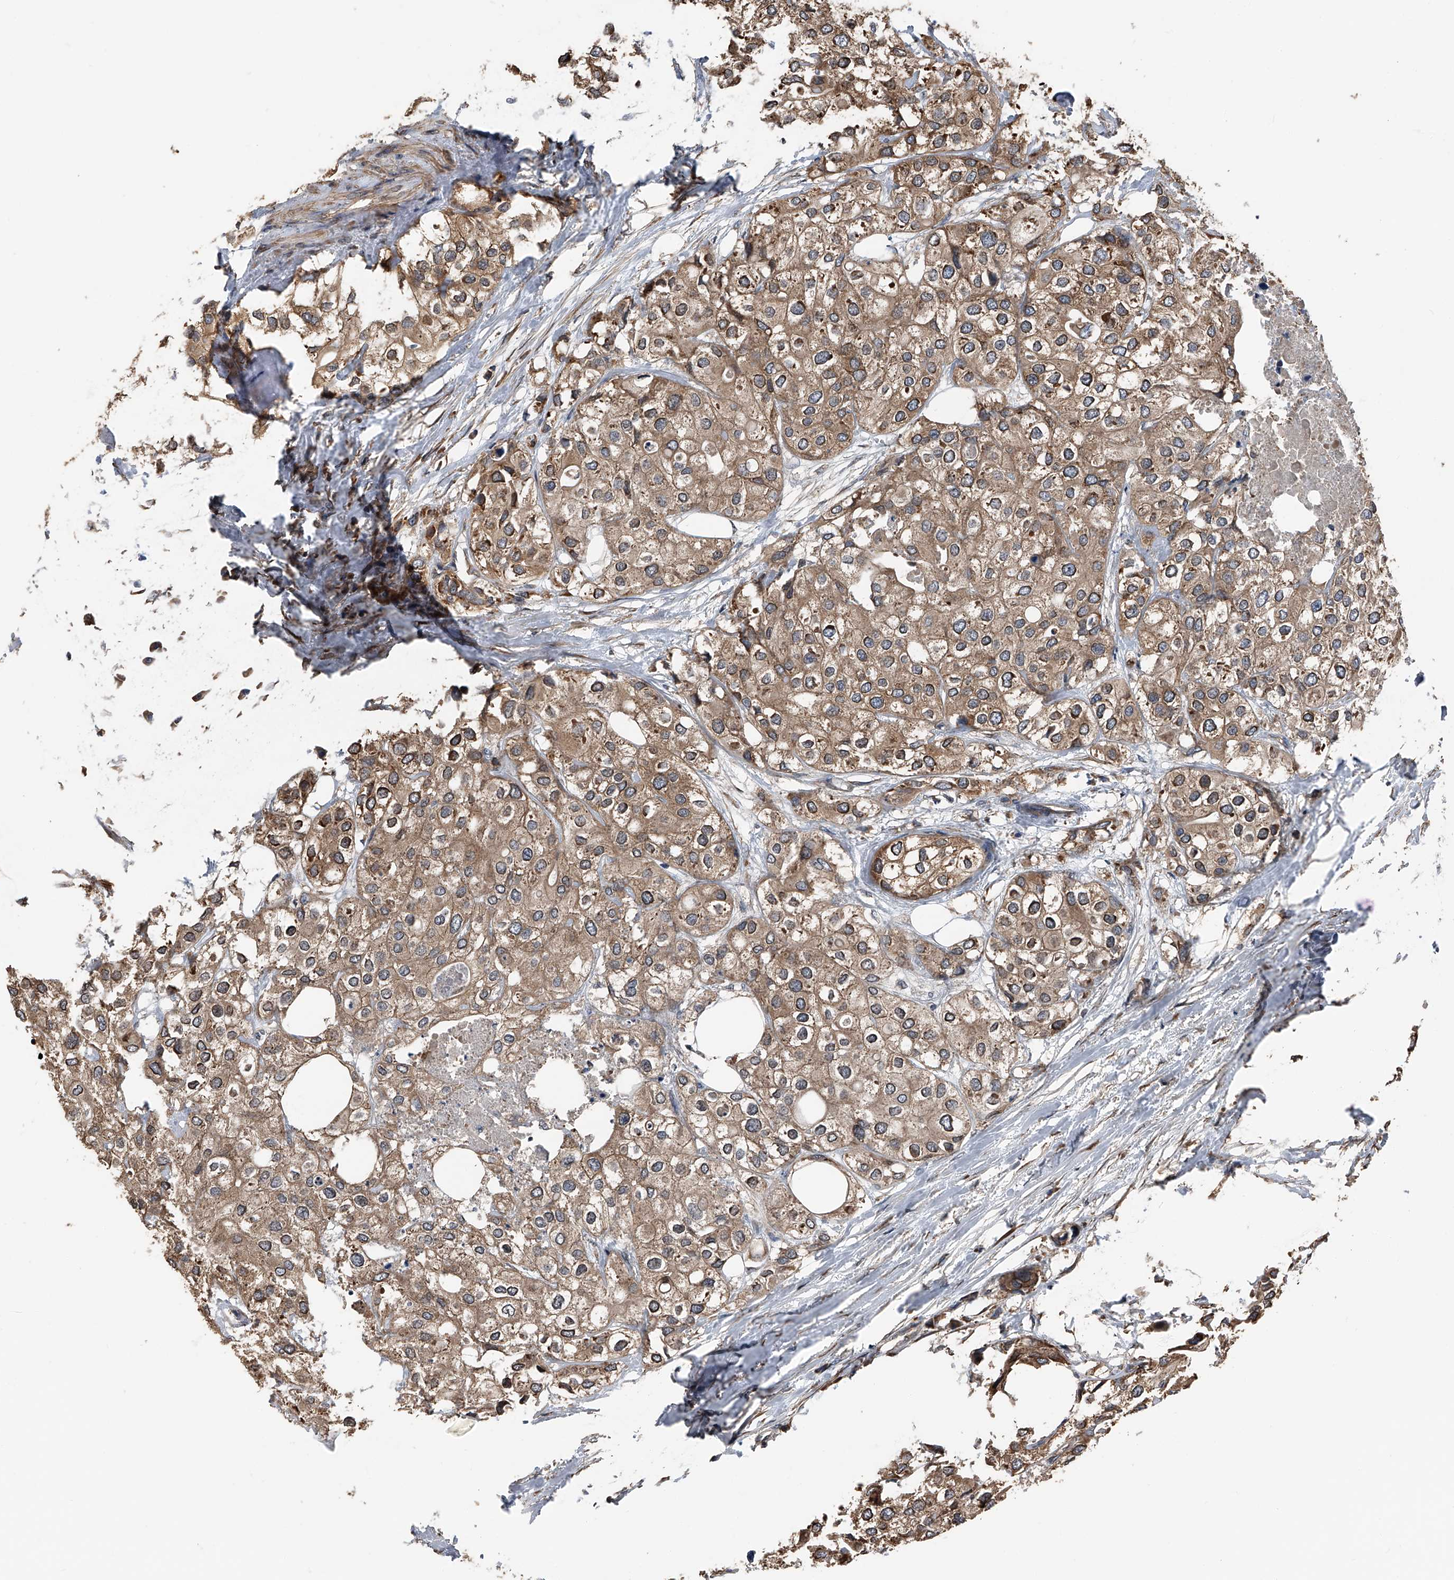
{"staining": {"intensity": "moderate", "quantity": "25%-75%", "location": "cytoplasmic/membranous,nuclear"}, "tissue": "urothelial cancer", "cell_type": "Tumor cells", "image_type": "cancer", "snomed": [{"axis": "morphology", "description": "Urothelial carcinoma, High grade"}, {"axis": "topography", "description": "Urinary bladder"}], "caption": "Protein staining of urothelial cancer tissue exhibits moderate cytoplasmic/membranous and nuclear staining in about 25%-75% of tumor cells. Nuclei are stained in blue.", "gene": "KCNJ2", "patient": {"sex": "male", "age": 64}}